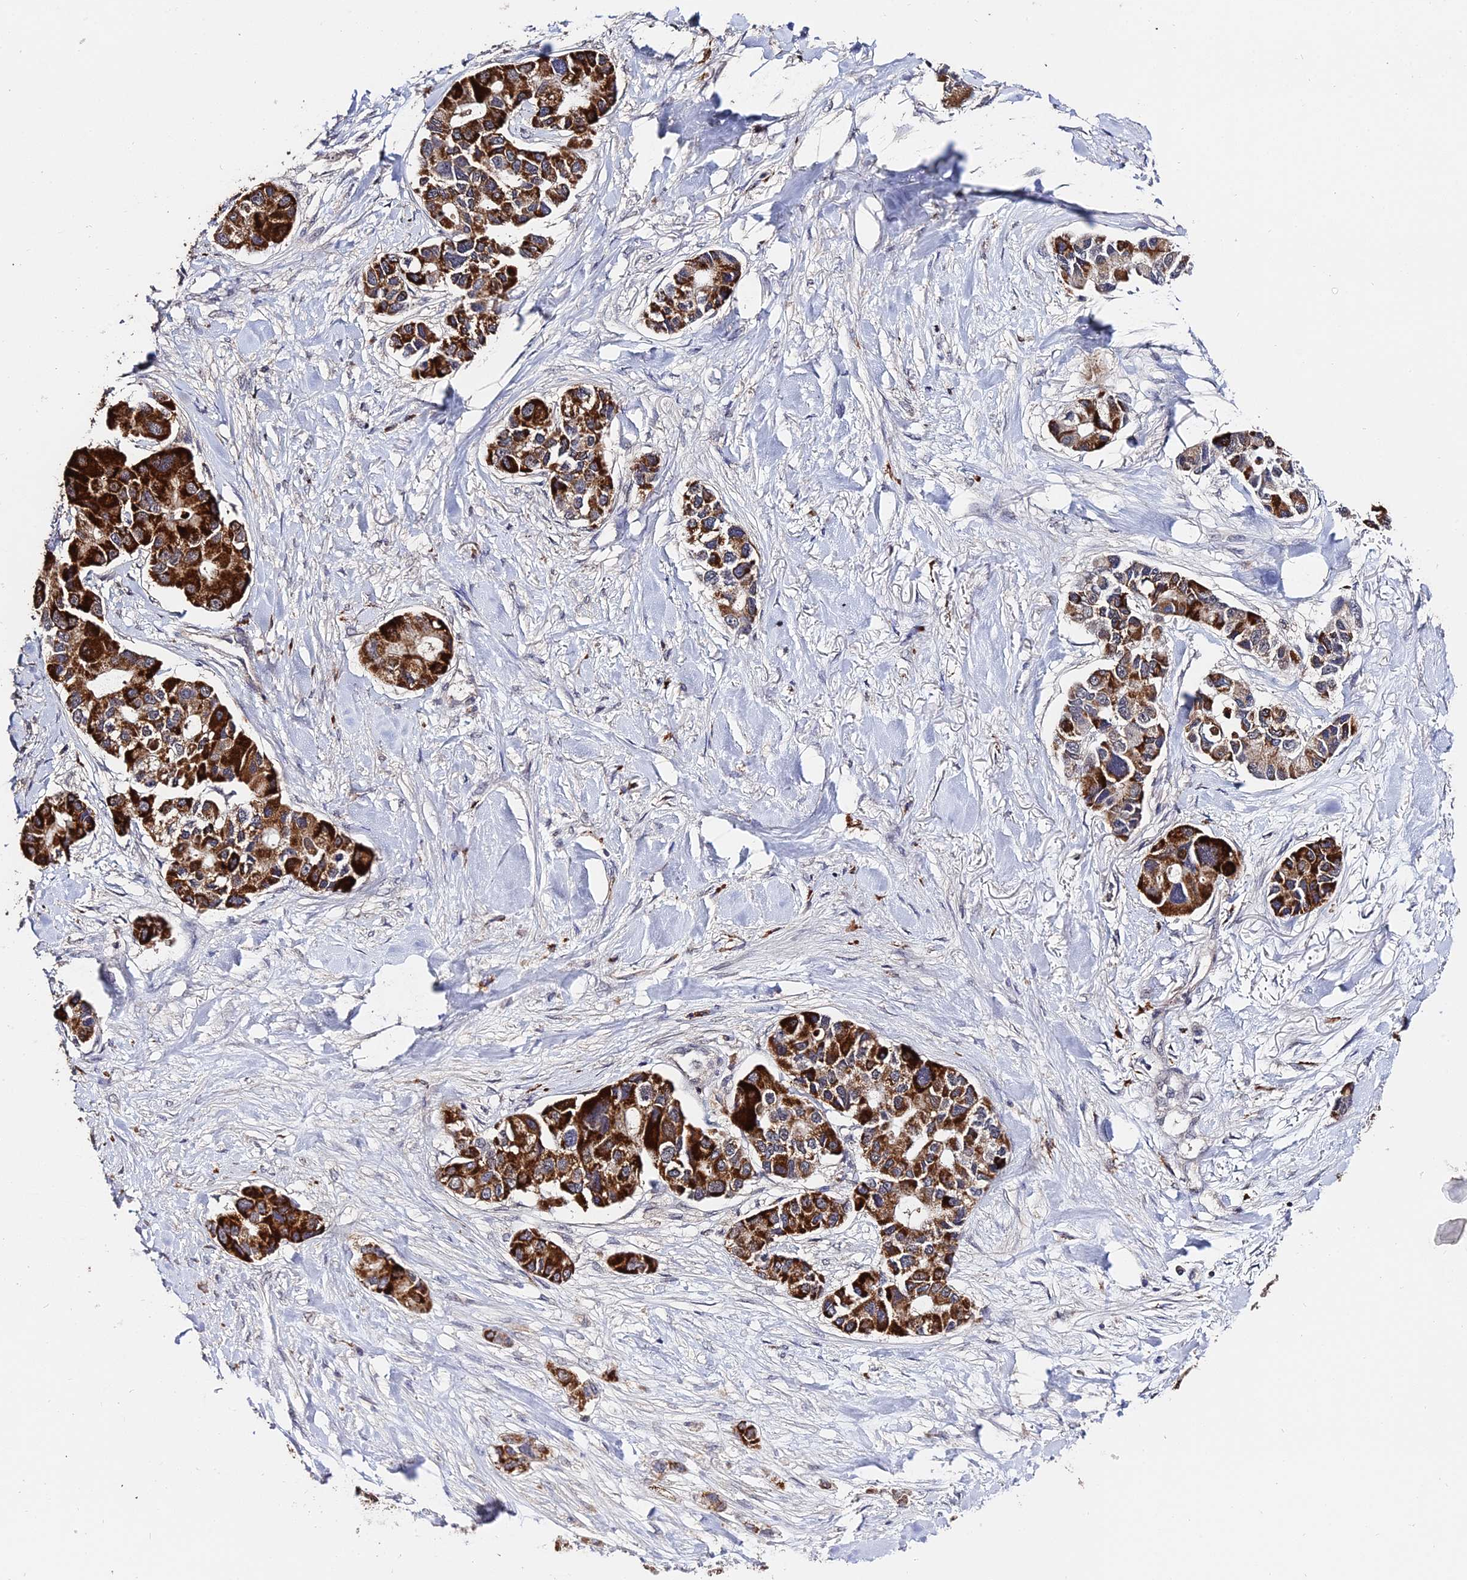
{"staining": {"intensity": "strong", "quantity": ">75%", "location": "cytoplasmic/membranous"}, "tissue": "lung cancer", "cell_type": "Tumor cells", "image_type": "cancer", "snomed": [{"axis": "morphology", "description": "Adenocarcinoma, NOS"}, {"axis": "topography", "description": "Lung"}], "caption": "Human adenocarcinoma (lung) stained with a protein marker exhibits strong staining in tumor cells.", "gene": "LSM5", "patient": {"sex": "female", "age": 54}}